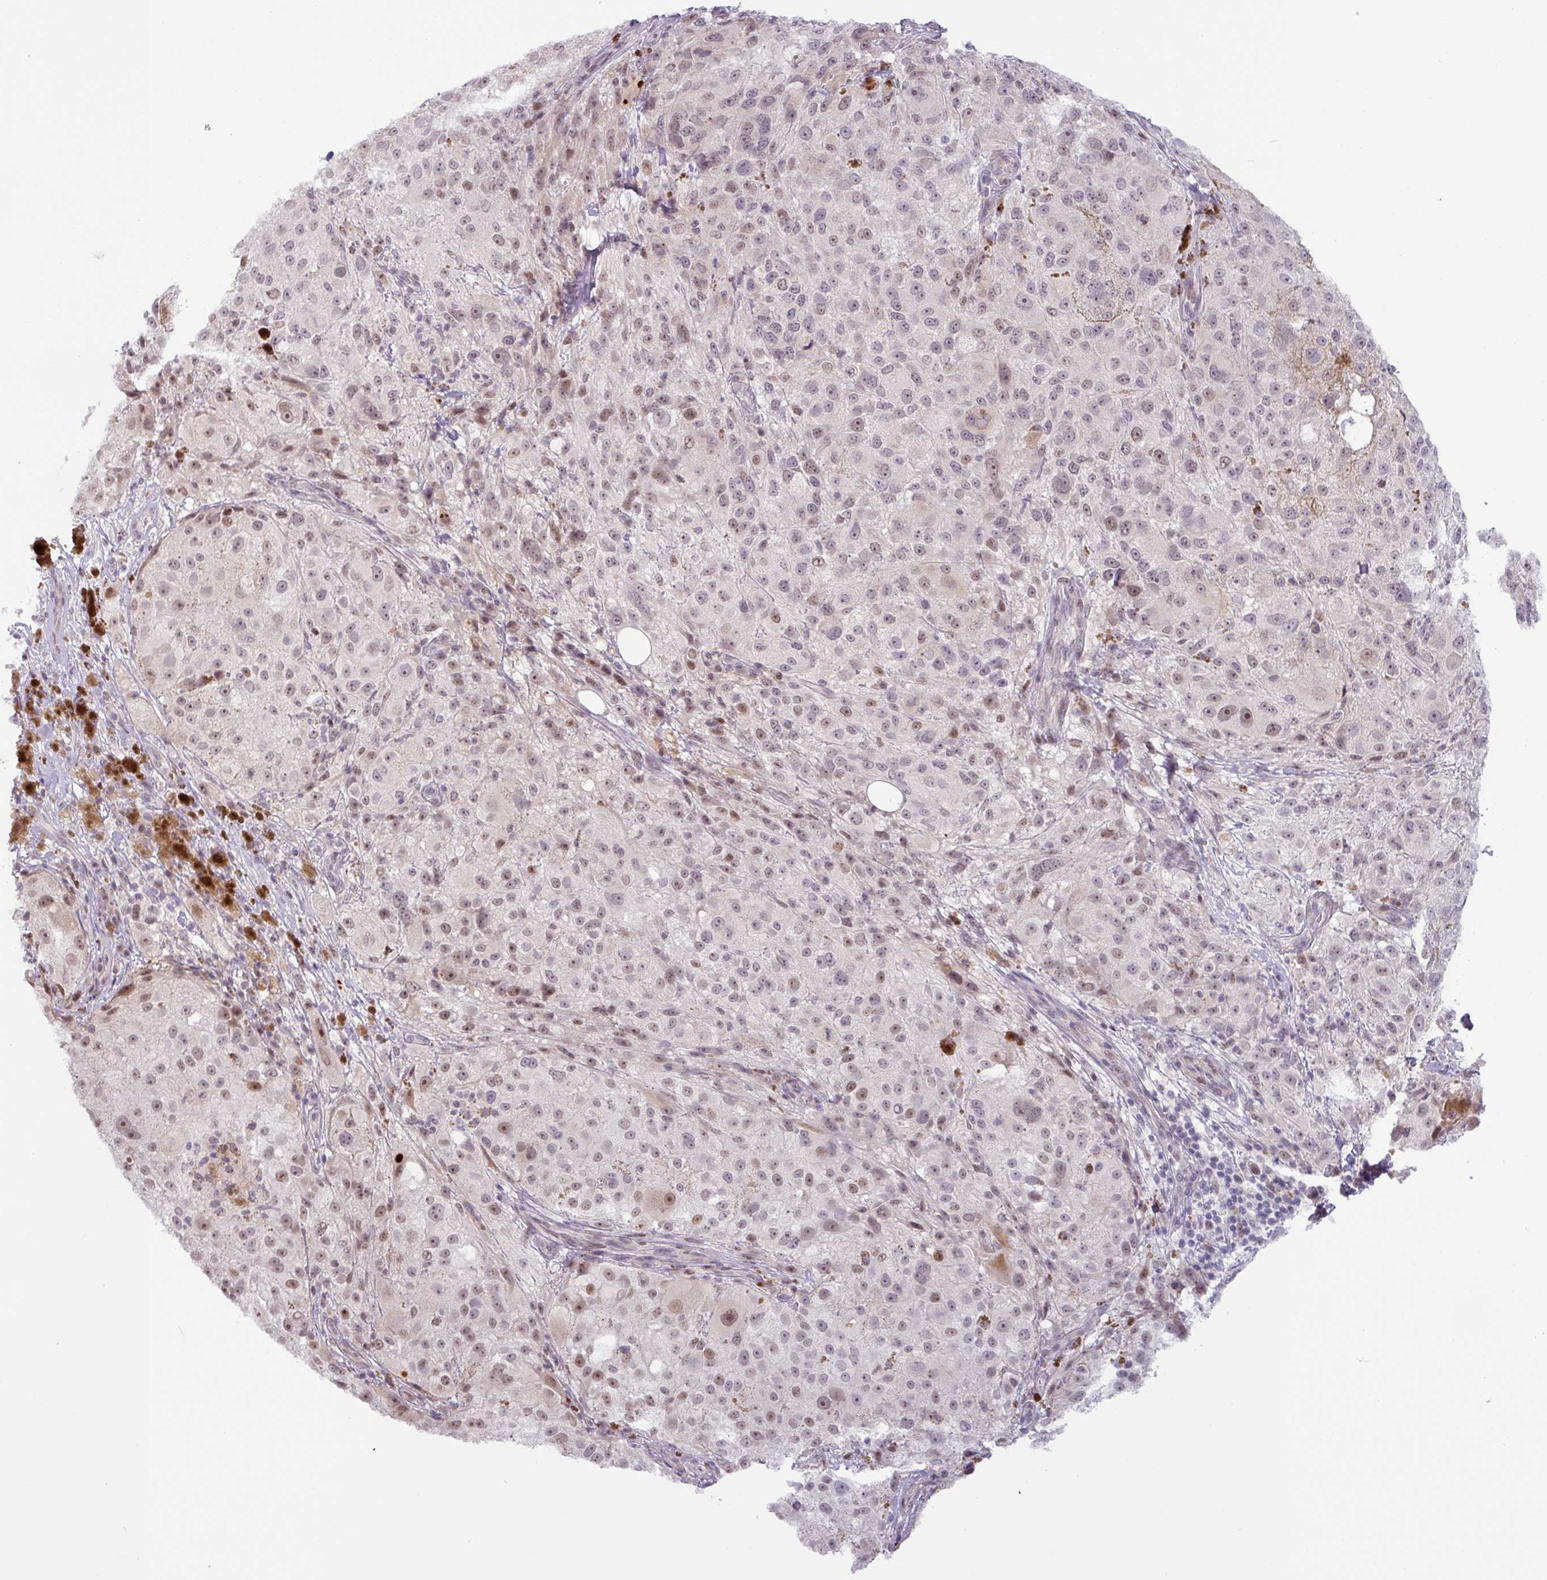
{"staining": {"intensity": "moderate", "quantity": "25%-75%", "location": "nuclear"}, "tissue": "melanoma", "cell_type": "Tumor cells", "image_type": "cancer", "snomed": [{"axis": "morphology", "description": "Necrosis, NOS"}, {"axis": "morphology", "description": "Malignant melanoma, NOS"}, {"axis": "topography", "description": "Skin"}], "caption": "Moderate nuclear protein expression is seen in about 25%-75% of tumor cells in melanoma.", "gene": "PARP2", "patient": {"sex": "female", "age": 87}}